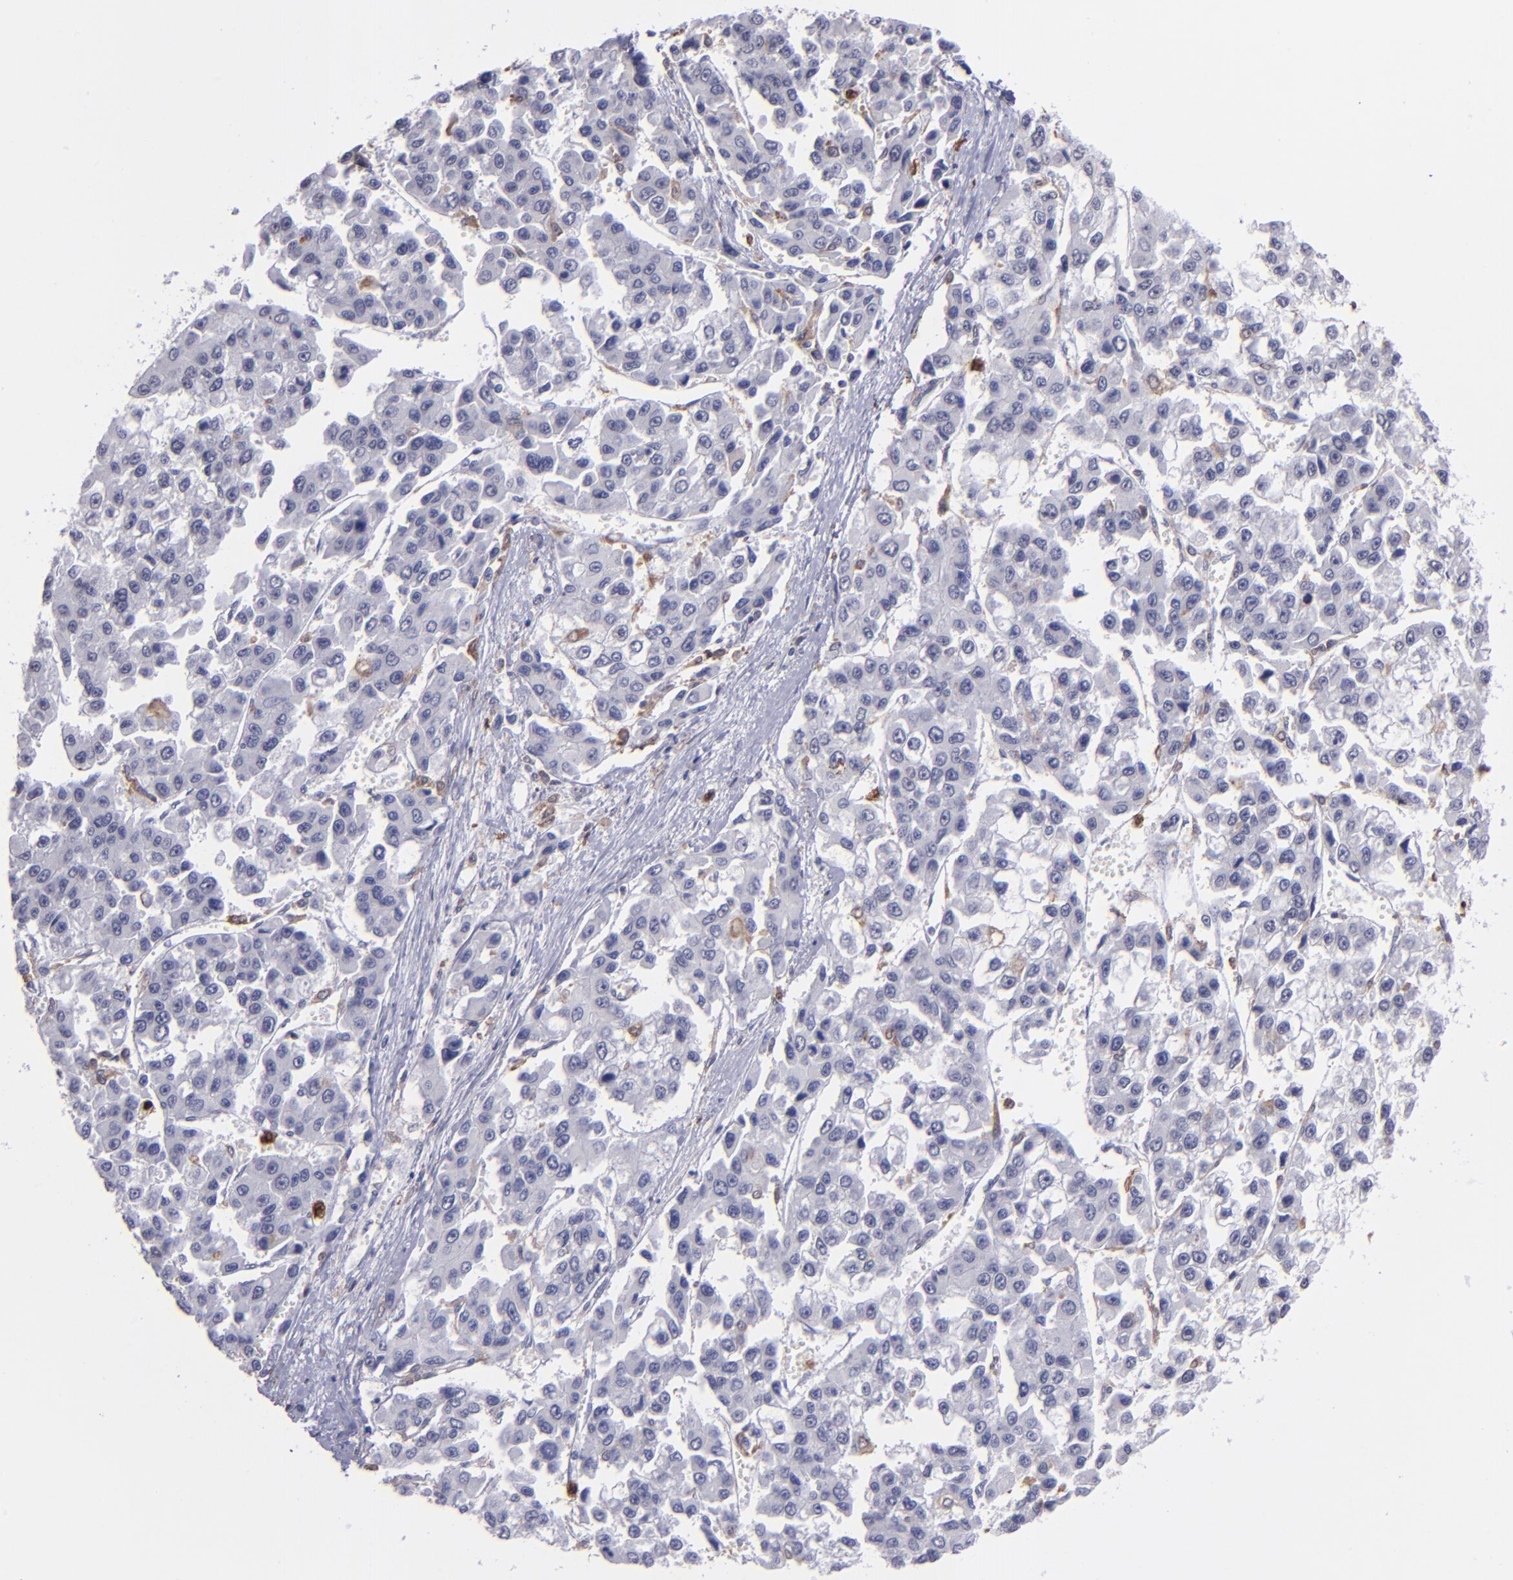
{"staining": {"intensity": "negative", "quantity": "none", "location": "none"}, "tissue": "liver cancer", "cell_type": "Tumor cells", "image_type": "cancer", "snomed": [{"axis": "morphology", "description": "Carcinoma, Hepatocellular, NOS"}, {"axis": "topography", "description": "Liver"}], "caption": "IHC image of neoplastic tissue: human liver cancer stained with DAB (3,3'-diaminobenzidine) displays no significant protein expression in tumor cells.", "gene": "NCF2", "patient": {"sex": "female", "age": 66}}